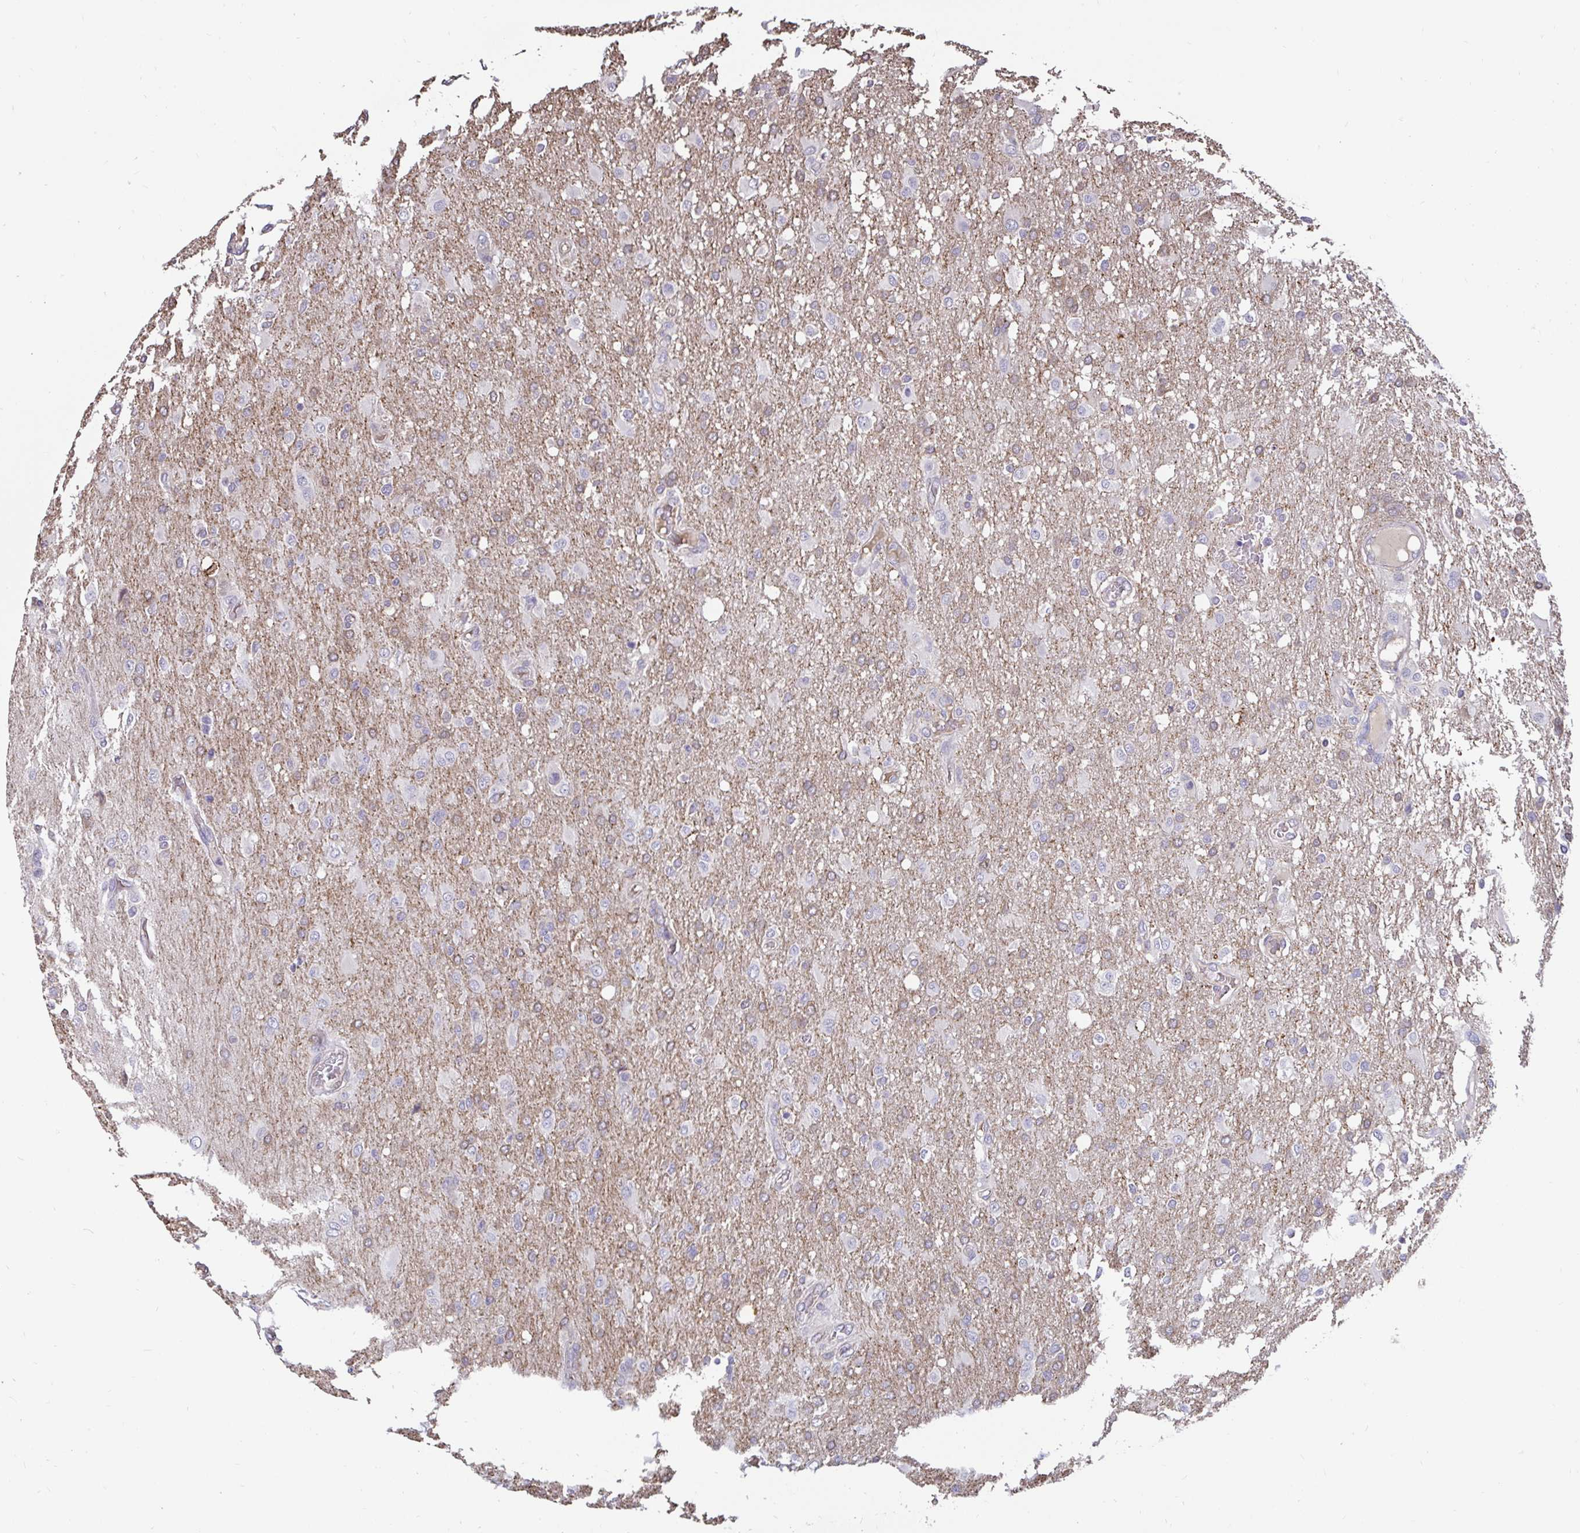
{"staining": {"intensity": "negative", "quantity": "none", "location": "none"}, "tissue": "glioma", "cell_type": "Tumor cells", "image_type": "cancer", "snomed": [{"axis": "morphology", "description": "Glioma, malignant, High grade"}, {"axis": "topography", "description": "Brain"}], "caption": "This is an IHC photomicrograph of human glioma. There is no expression in tumor cells.", "gene": "ANLN", "patient": {"sex": "male", "age": 53}}